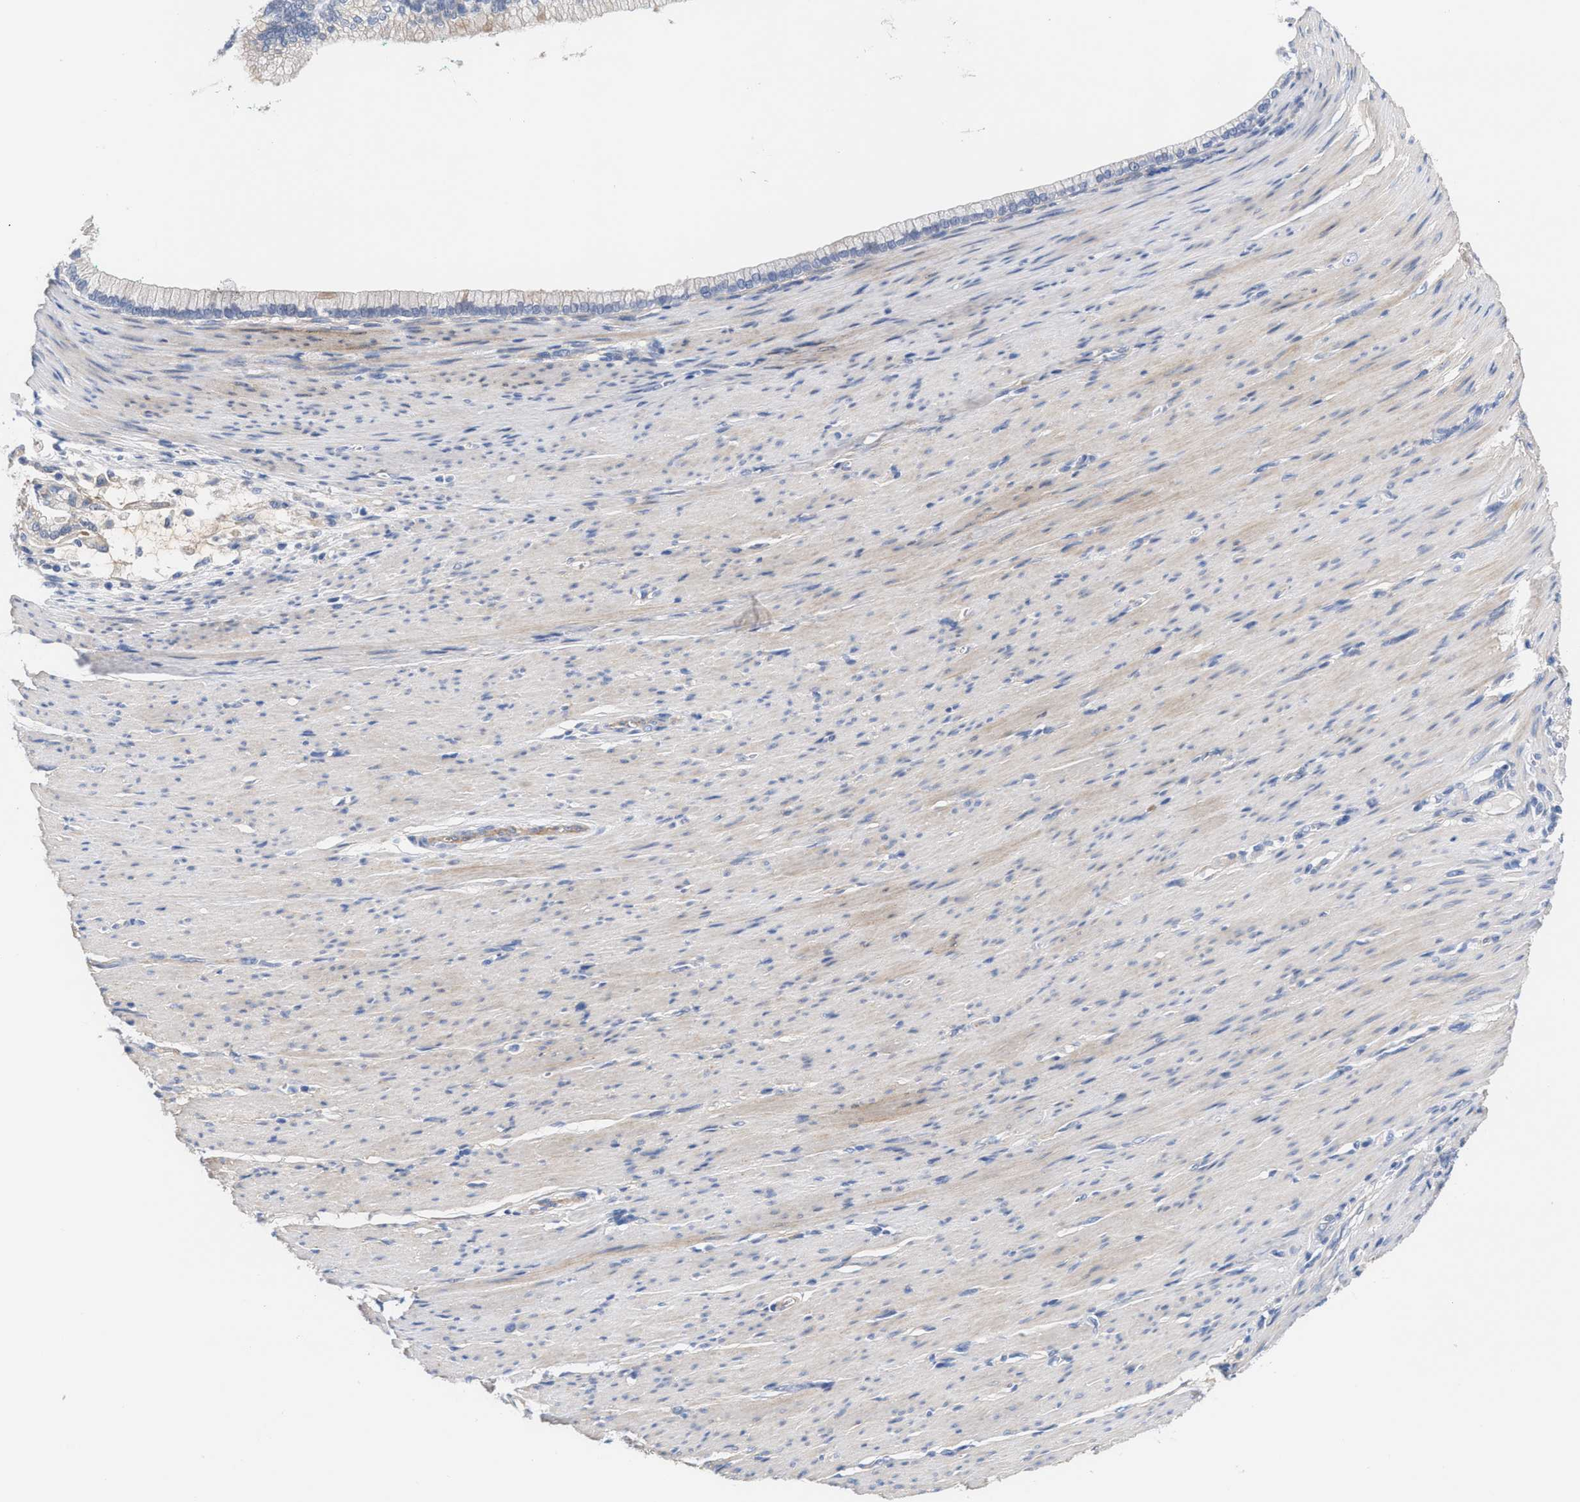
{"staining": {"intensity": "negative", "quantity": "none", "location": "none"}, "tissue": "pancreatic cancer", "cell_type": "Tumor cells", "image_type": "cancer", "snomed": [{"axis": "morphology", "description": "Adenocarcinoma, NOS"}, {"axis": "topography", "description": "Pancreas"}], "caption": "Tumor cells are negative for brown protein staining in adenocarcinoma (pancreatic).", "gene": "ACTL7B", "patient": {"sex": "male", "age": 69}}